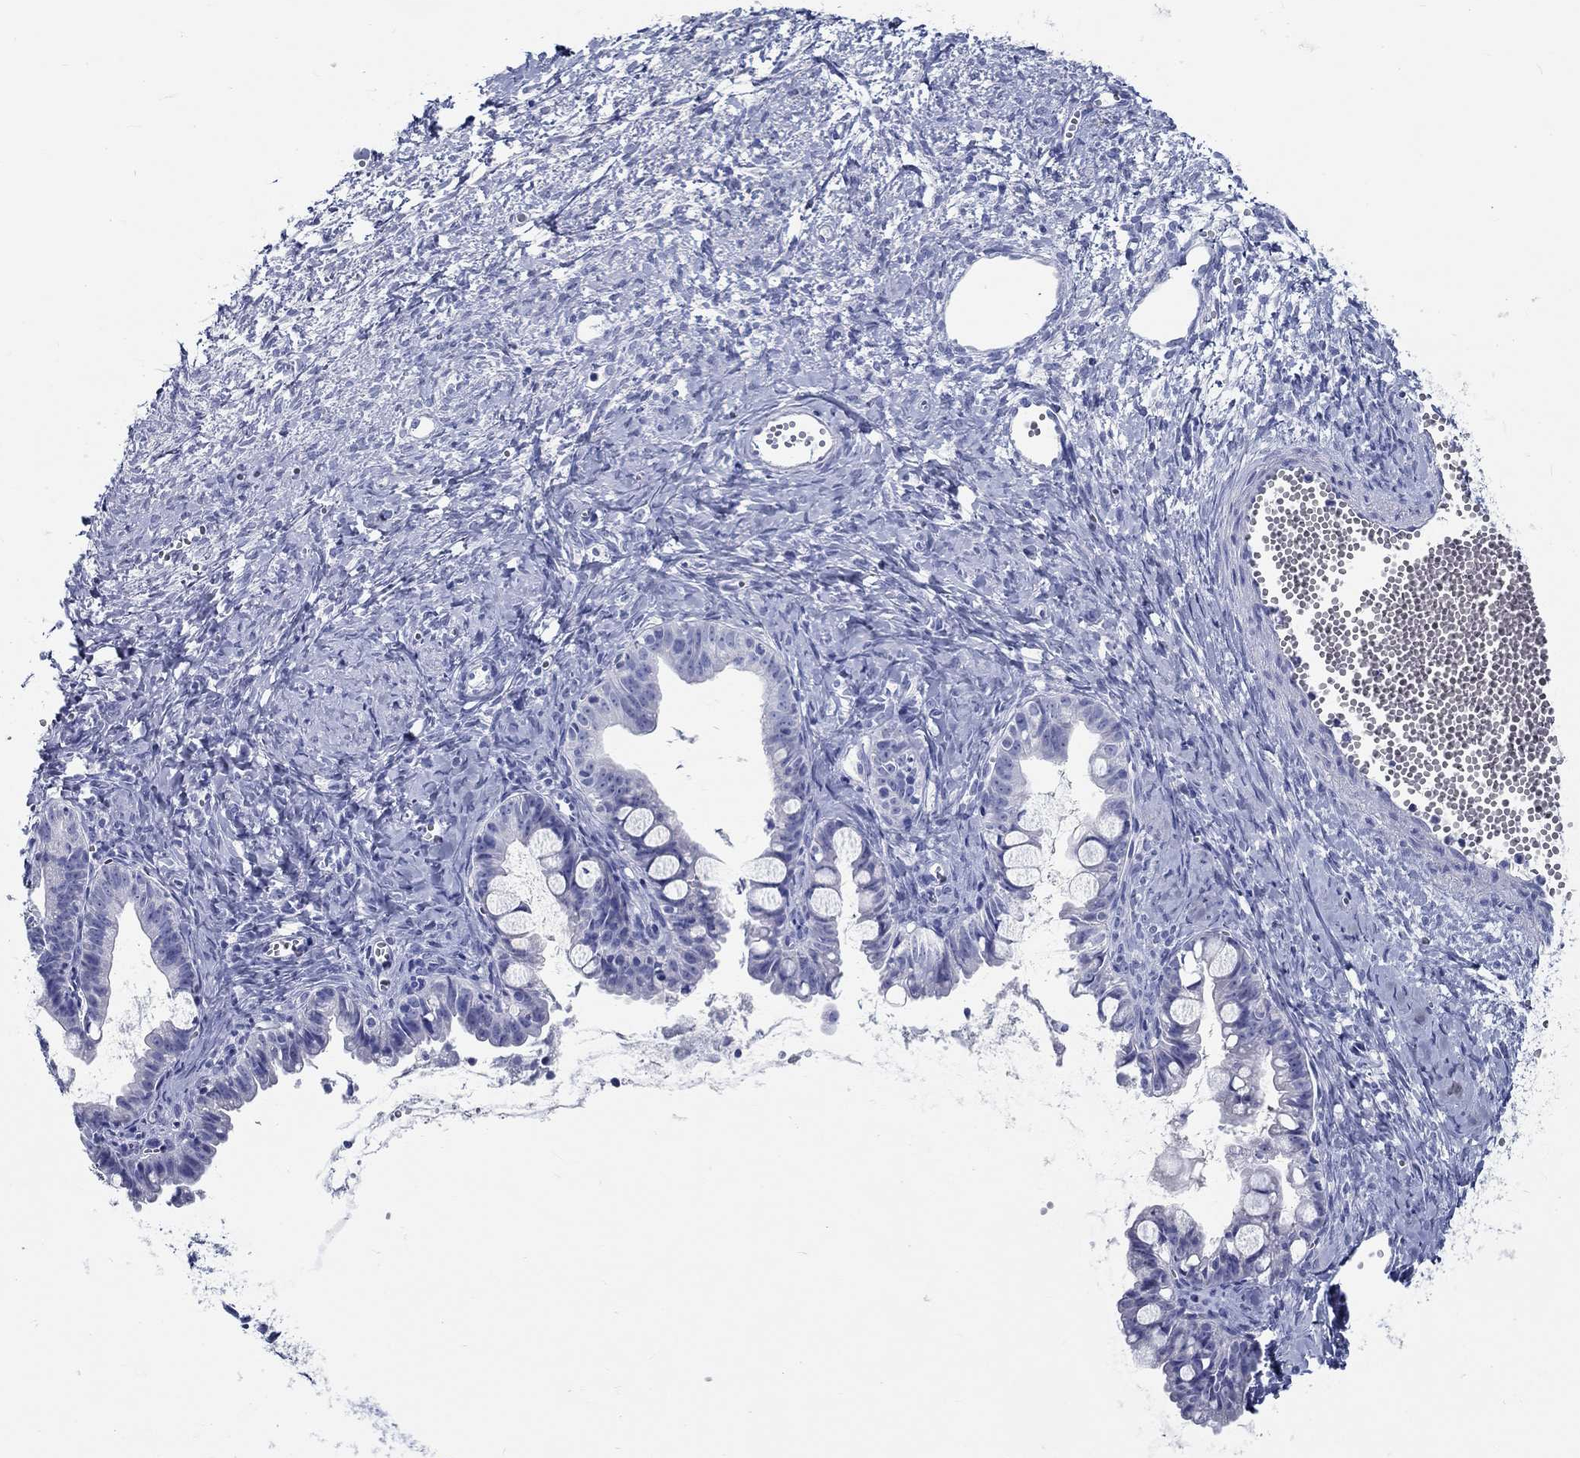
{"staining": {"intensity": "negative", "quantity": "none", "location": "none"}, "tissue": "ovarian cancer", "cell_type": "Tumor cells", "image_type": "cancer", "snomed": [{"axis": "morphology", "description": "Cystadenocarcinoma, mucinous, NOS"}, {"axis": "topography", "description": "Ovary"}], "caption": "An IHC photomicrograph of ovarian cancer (mucinous cystadenocarcinoma) is shown. There is no staining in tumor cells of ovarian cancer (mucinous cystadenocarcinoma).", "gene": "FBXO2", "patient": {"sex": "female", "age": 63}}